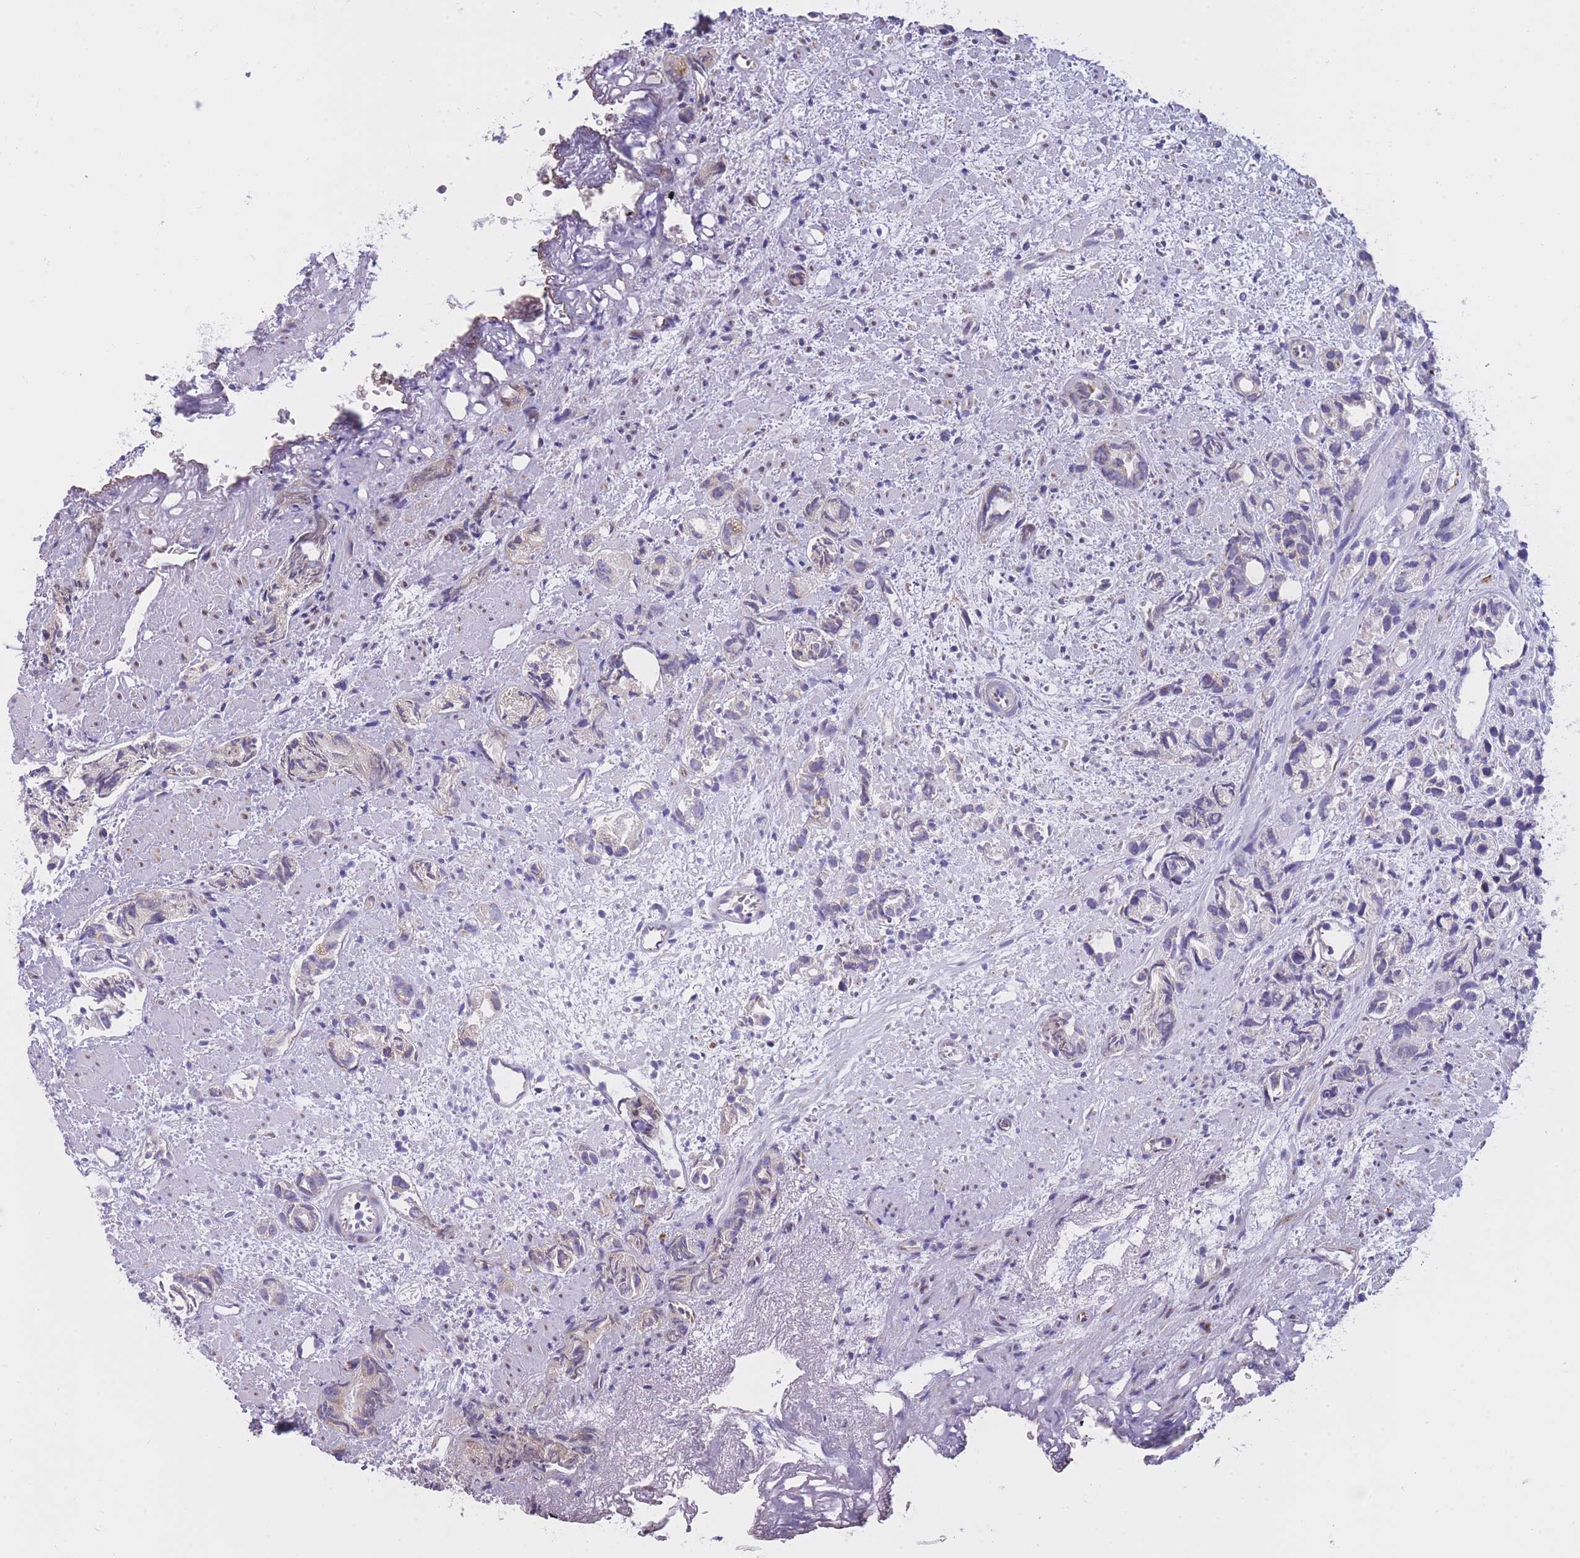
{"staining": {"intensity": "weak", "quantity": "<25%", "location": "cytoplasmic/membranous"}, "tissue": "prostate cancer", "cell_type": "Tumor cells", "image_type": "cancer", "snomed": [{"axis": "morphology", "description": "Adenocarcinoma, High grade"}, {"axis": "topography", "description": "Prostate"}], "caption": "High power microscopy micrograph of an immunohistochemistry histopathology image of prostate cancer (adenocarcinoma (high-grade)), revealing no significant expression in tumor cells. (DAB IHC with hematoxylin counter stain).", "gene": "ZNF662", "patient": {"sex": "male", "age": 82}}